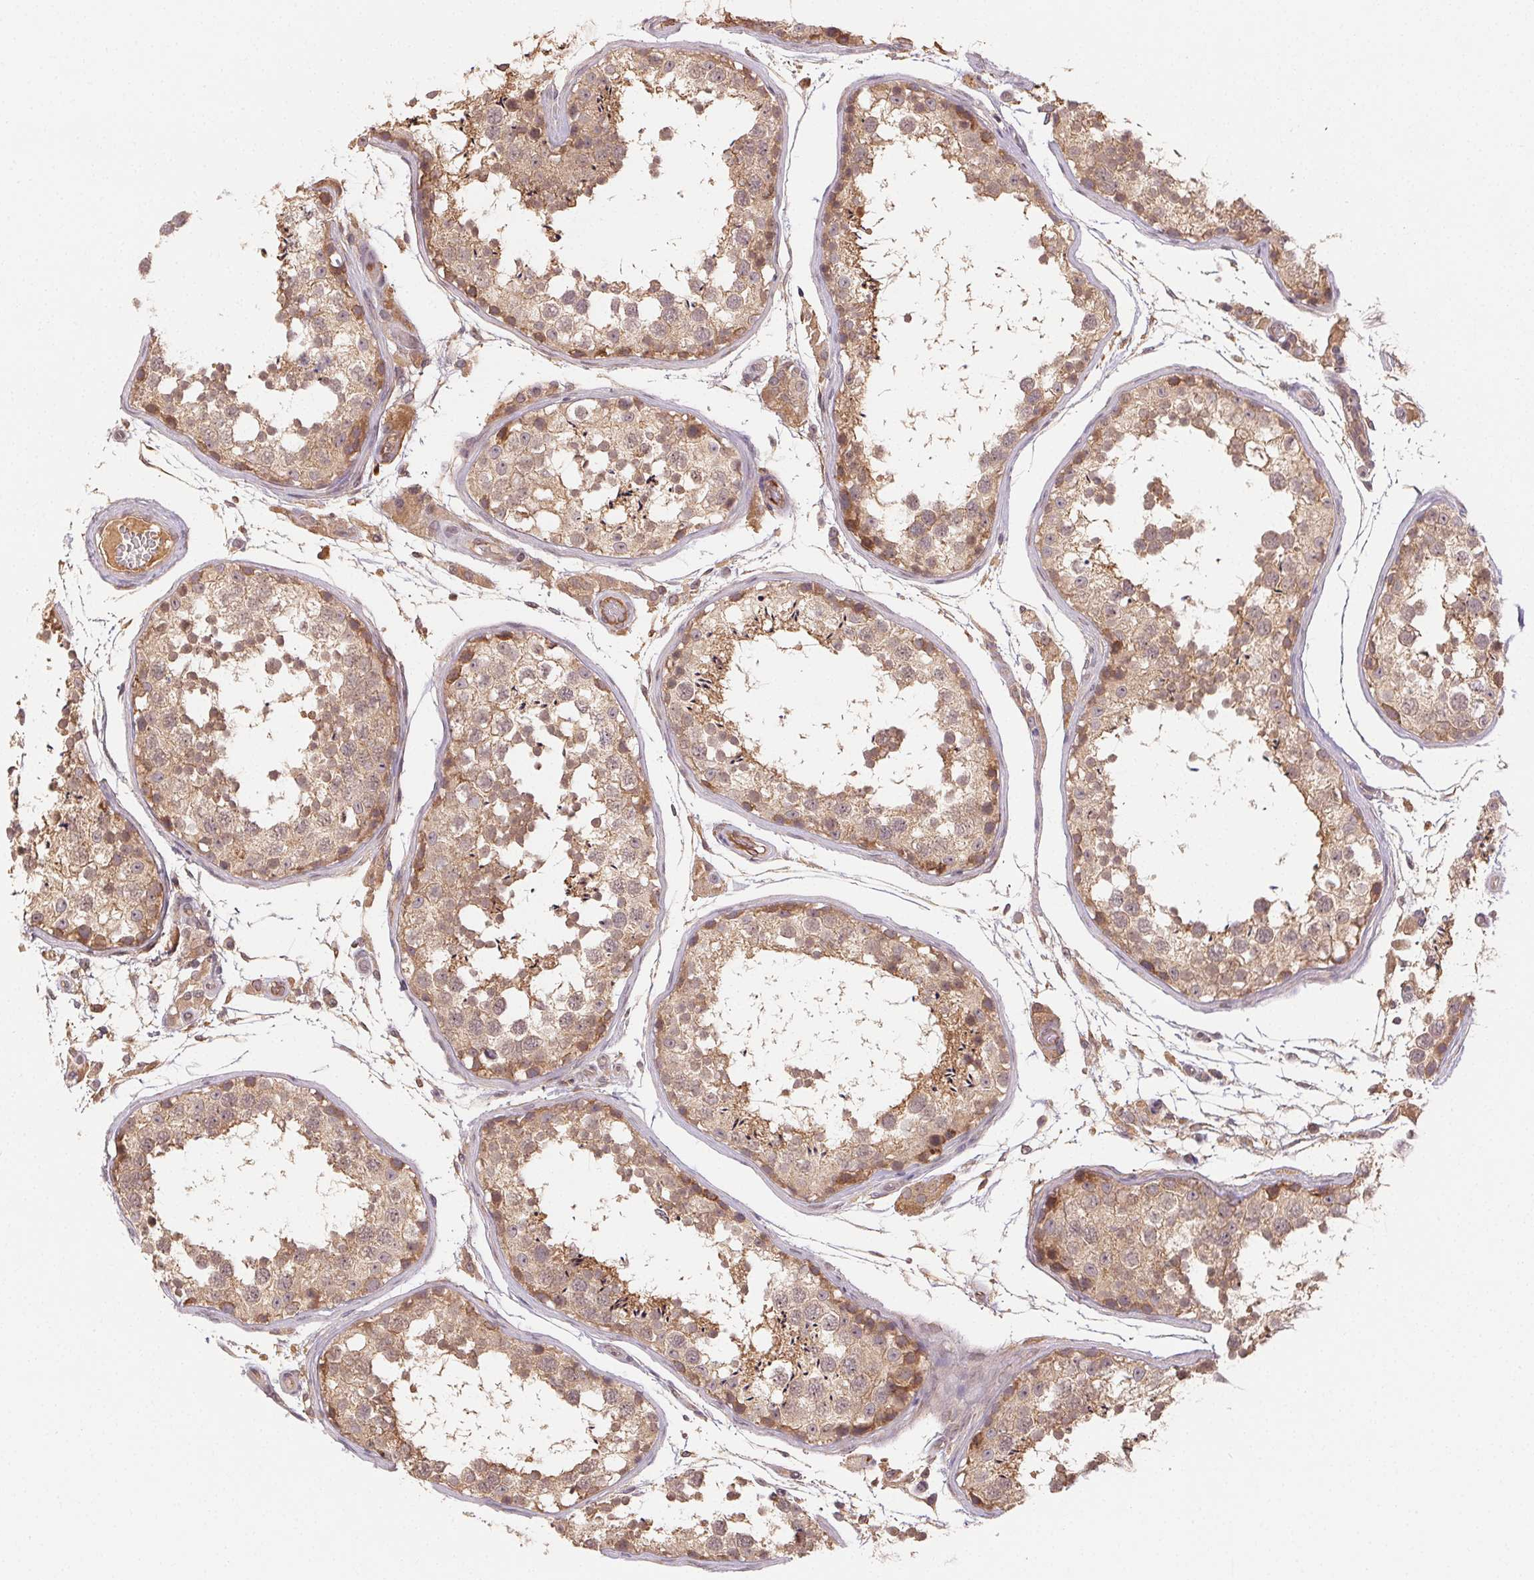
{"staining": {"intensity": "moderate", "quantity": "25%-75%", "location": "cytoplasmic/membranous"}, "tissue": "testis", "cell_type": "Cells in seminiferous ducts", "image_type": "normal", "snomed": [{"axis": "morphology", "description": "Normal tissue, NOS"}, {"axis": "topography", "description": "Testis"}], "caption": "Moderate cytoplasmic/membranous positivity for a protein is seen in about 25%-75% of cells in seminiferous ducts of unremarkable testis using immunohistochemistry.", "gene": "MAPKAPK2", "patient": {"sex": "male", "age": 29}}